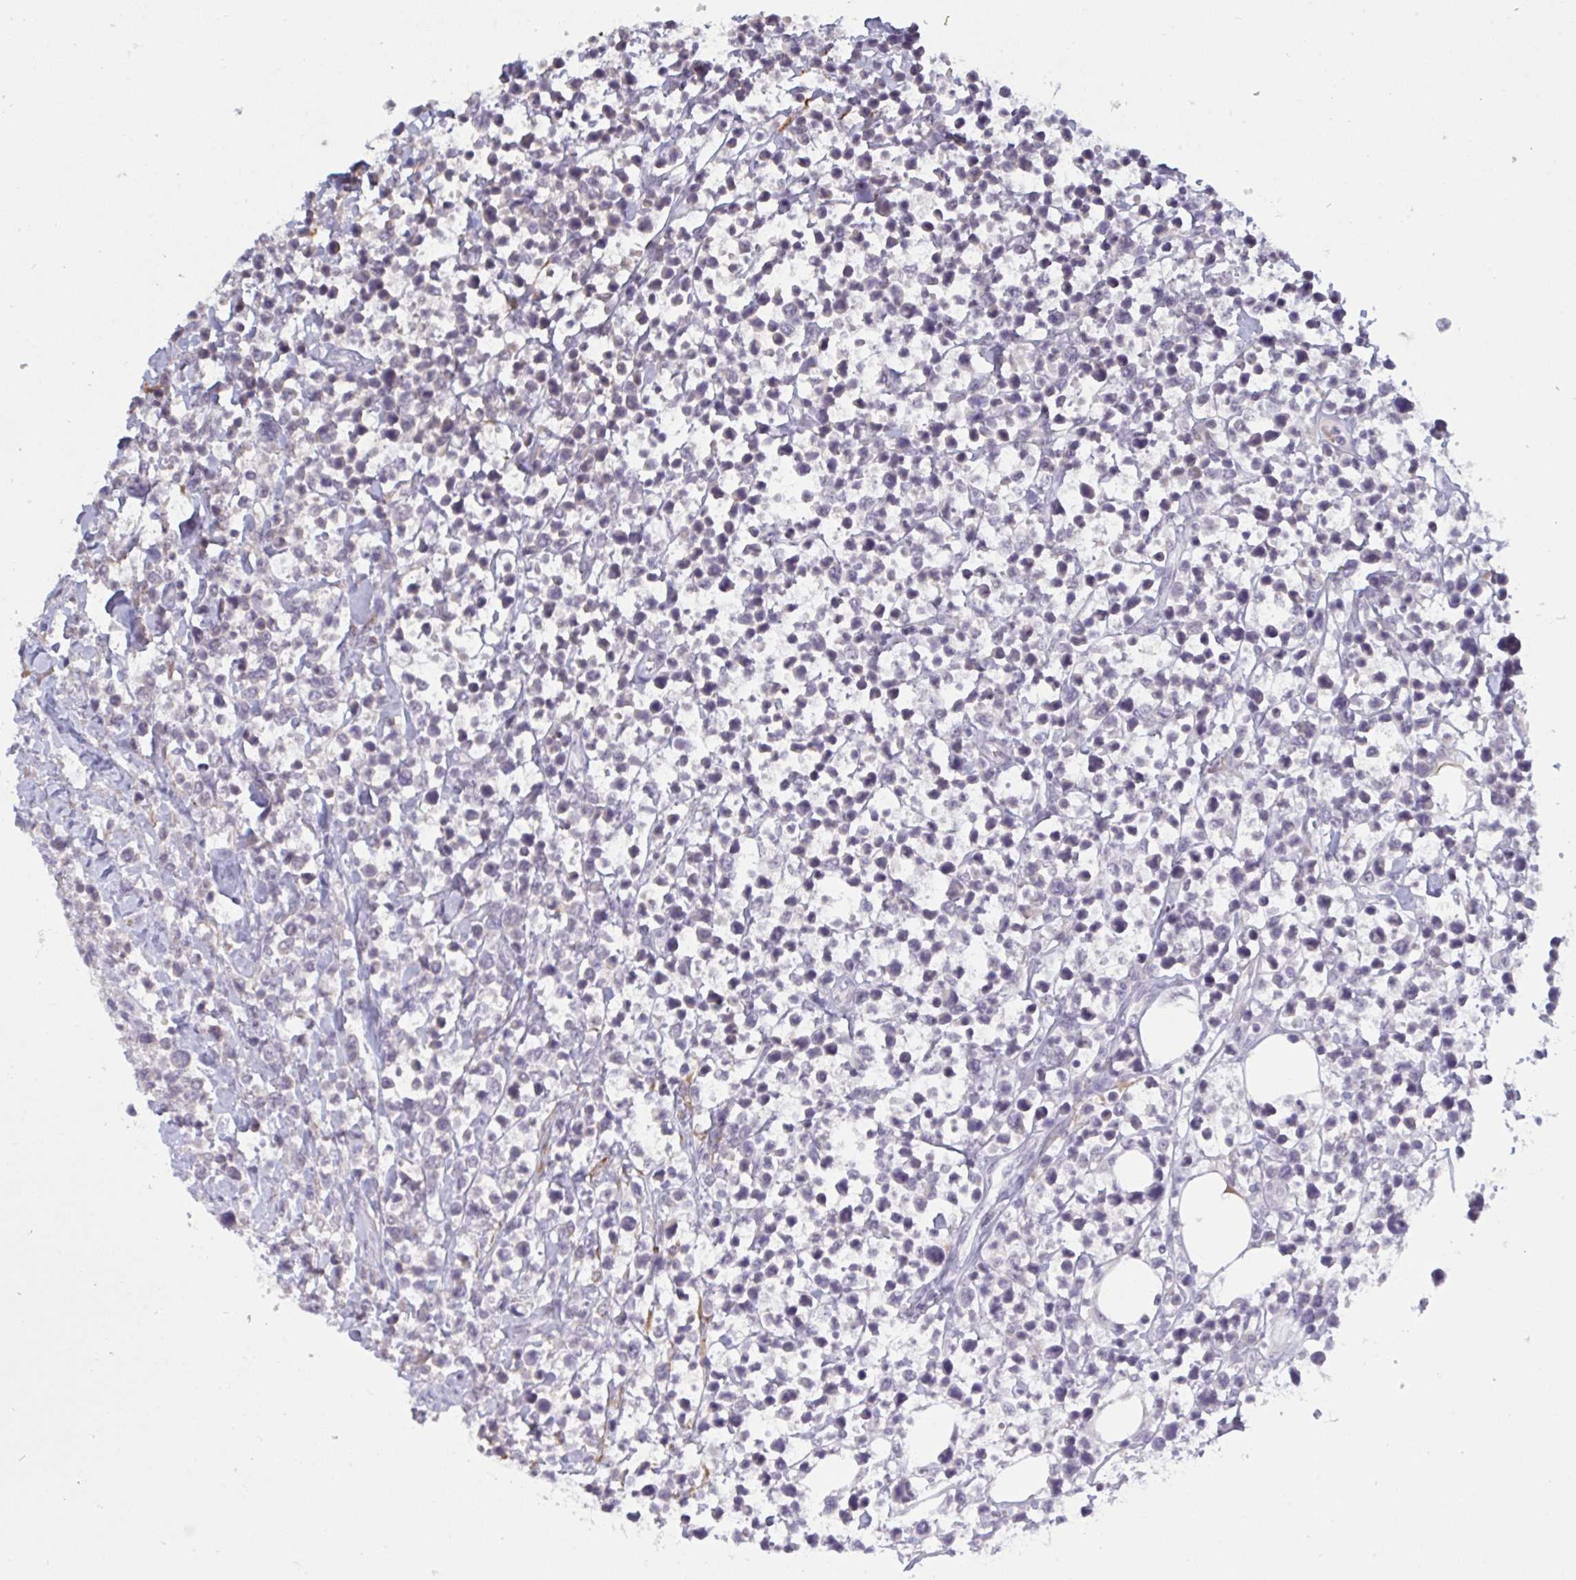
{"staining": {"intensity": "negative", "quantity": "none", "location": "none"}, "tissue": "lymphoma", "cell_type": "Tumor cells", "image_type": "cancer", "snomed": [{"axis": "morphology", "description": "Malignant lymphoma, non-Hodgkin's type, High grade"}, {"axis": "topography", "description": "Soft tissue"}], "caption": "Lymphoma was stained to show a protein in brown. There is no significant expression in tumor cells.", "gene": "ZNF784", "patient": {"sex": "female", "age": 56}}